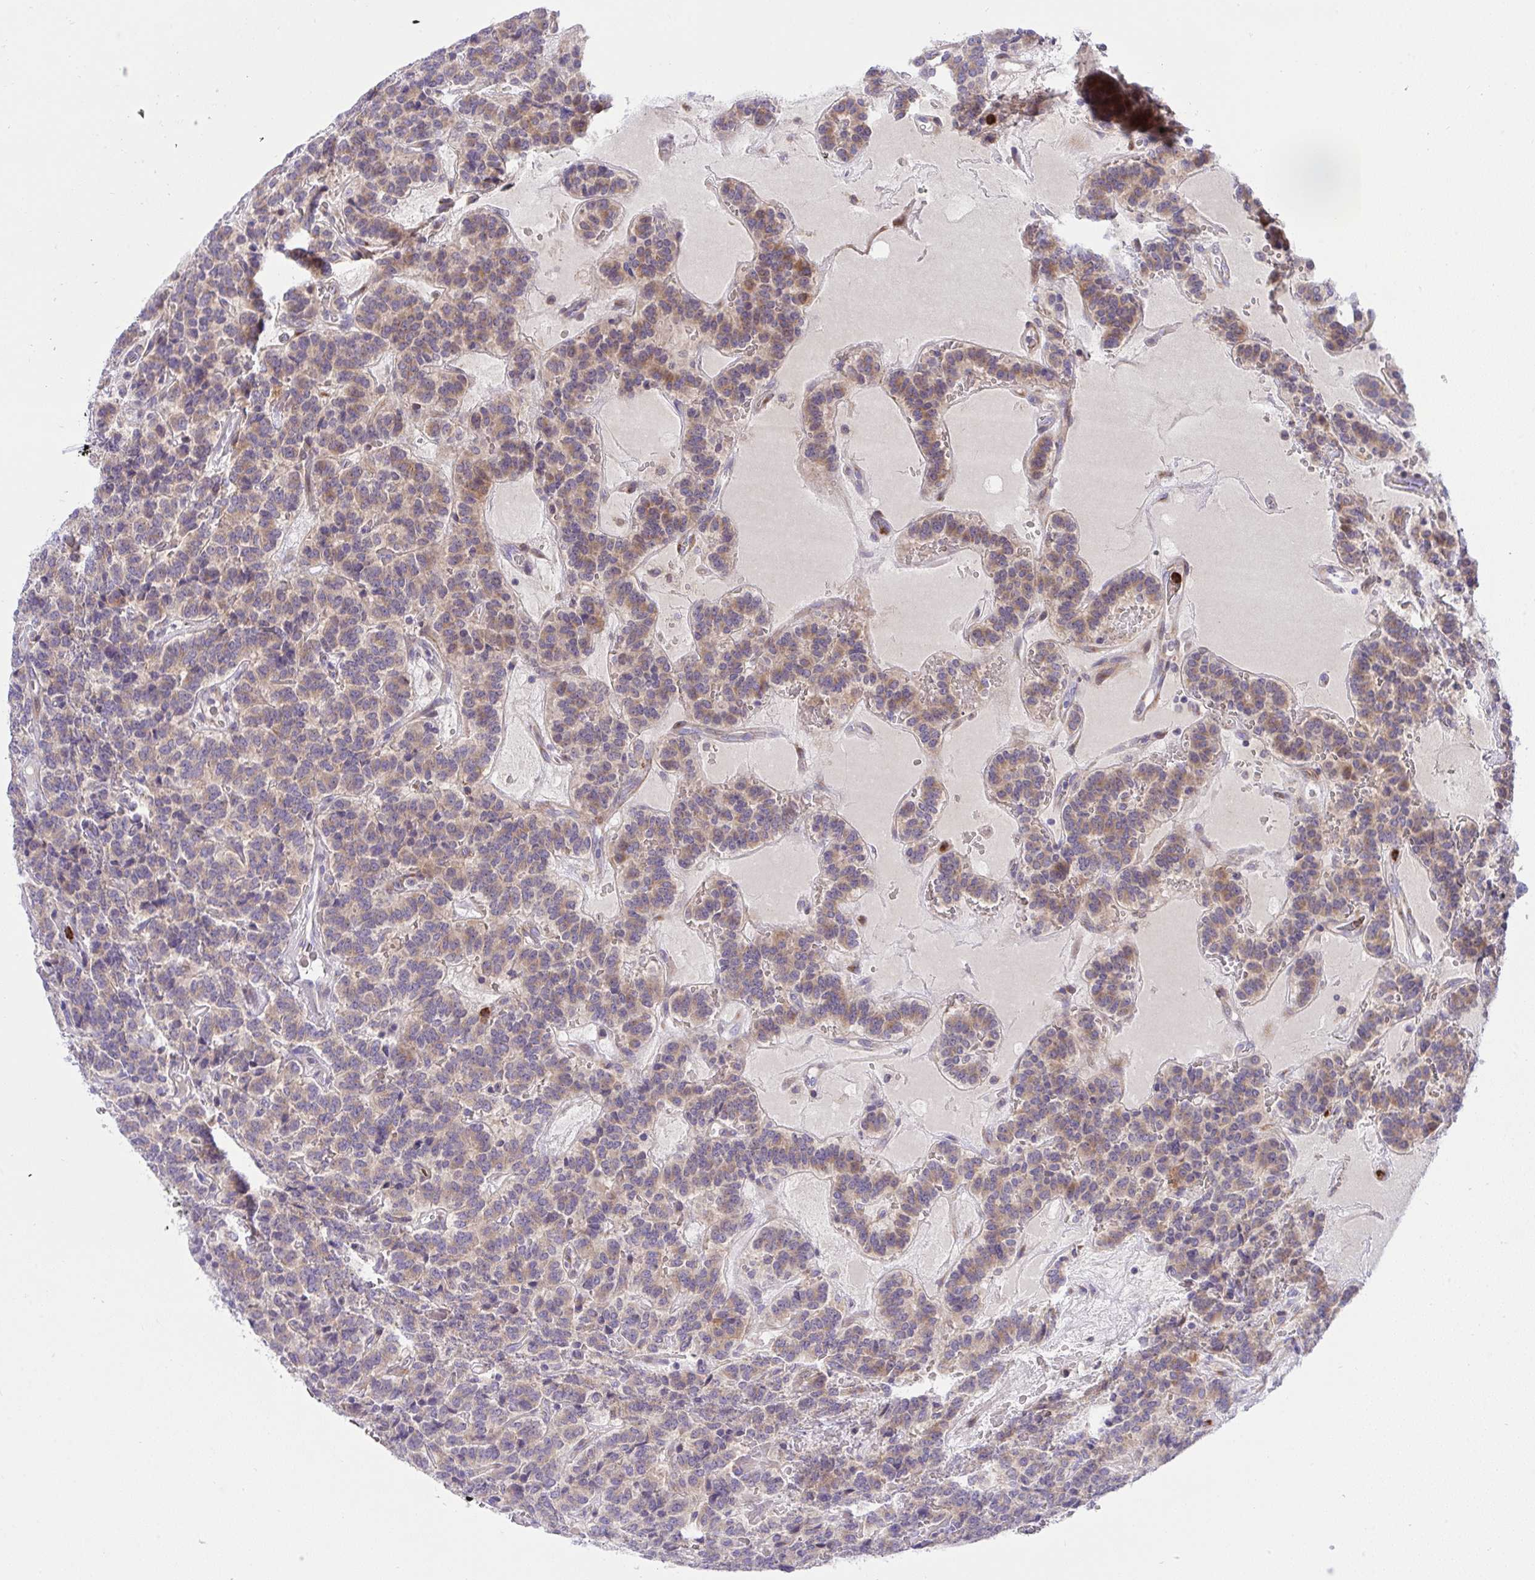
{"staining": {"intensity": "weak", "quantity": ">75%", "location": "cytoplasmic/membranous"}, "tissue": "carcinoid", "cell_type": "Tumor cells", "image_type": "cancer", "snomed": [{"axis": "morphology", "description": "Carcinoid, malignant, NOS"}, {"axis": "topography", "description": "Pancreas"}], "caption": "Immunohistochemical staining of human carcinoid demonstrates low levels of weak cytoplasmic/membranous protein positivity in approximately >75% of tumor cells. (Stains: DAB in brown, nuclei in blue, Microscopy: brightfield microscopy at high magnification).", "gene": "ZNF554", "patient": {"sex": "male", "age": 36}}